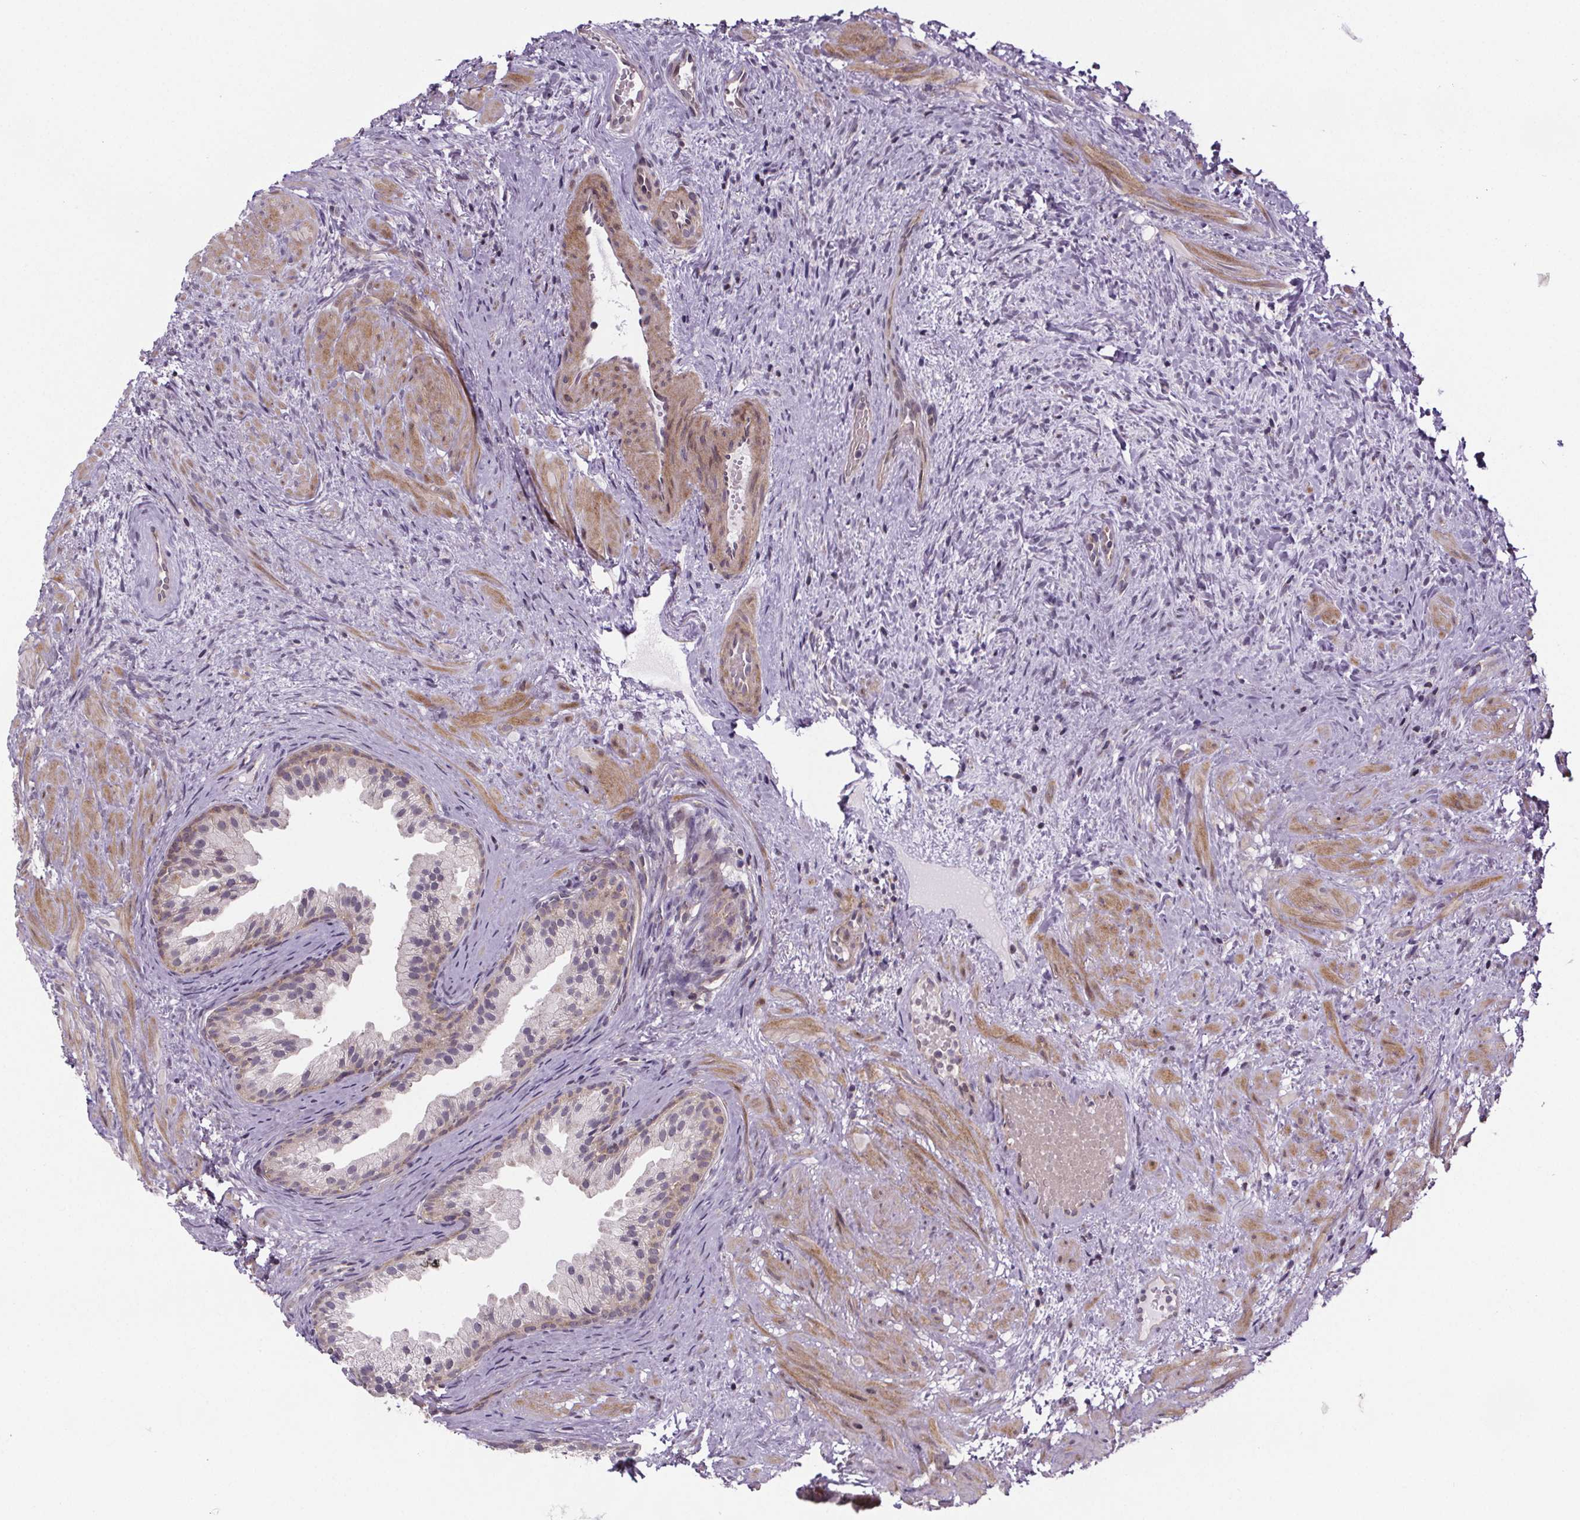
{"staining": {"intensity": "weak", "quantity": "<25%", "location": "cytoplasmic/membranous"}, "tissue": "prostate cancer", "cell_type": "Tumor cells", "image_type": "cancer", "snomed": [{"axis": "morphology", "description": "Adenocarcinoma, High grade"}, {"axis": "topography", "description": "Prostate"}], "caption": "There is no significant expression in tumor cells of prostate cancer.", "gene": "TTC12", "patient": {"sex": "male", "age": 90}}